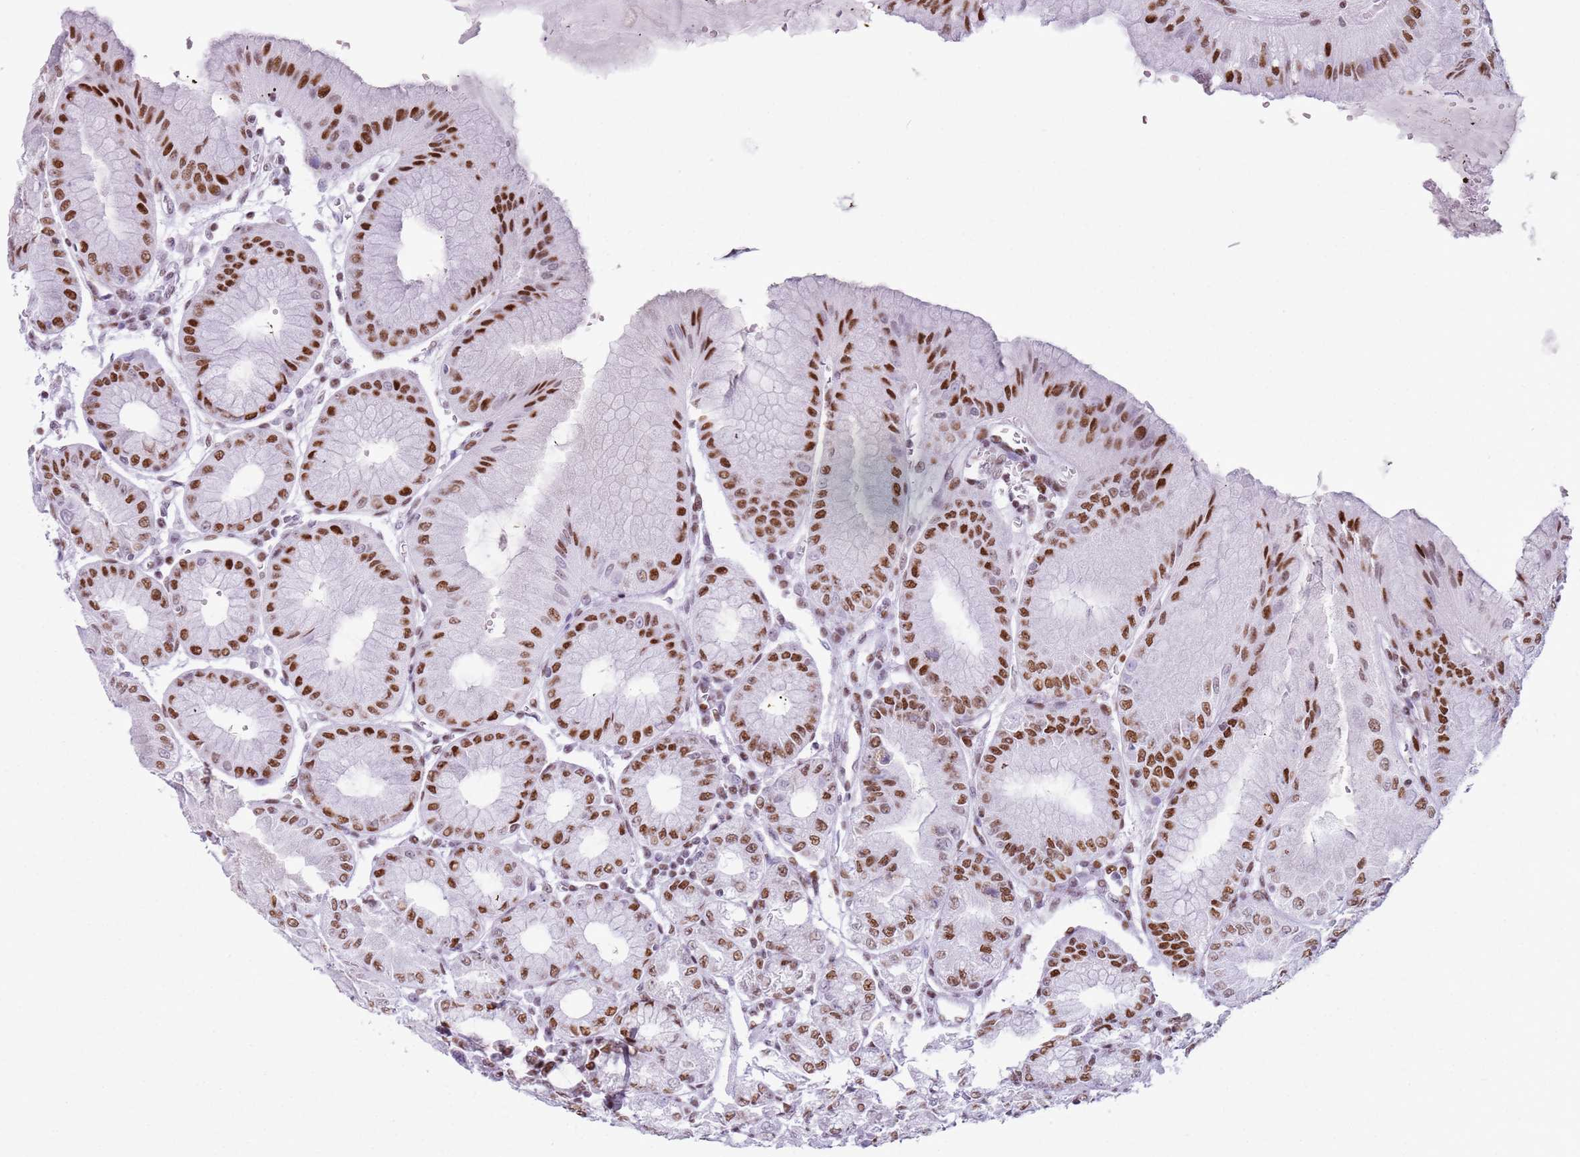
{"staining": {"intensity": "moderate", "quantity": ">75%", "location": "nuclear"}, "tissue": "stomach", "cell_type": "Glandular cells", "image_type": "normal", "snomed": [{"axis": "morphology", "description": "Normal tissue, NOS"}, {"axis": "topography", "description": "Stomach, lower"}], "caption": "Protein staining of unremarkable stomach reveals moderate nuclear staining in about >75% of glandular cells. The staining is performed using DAB brown chromogen to label protein expression. The nuclei are counter-stained blue using hematoxylin.", "gene": "FAM104B", "patient": {"sex": "male", "age": 71}}